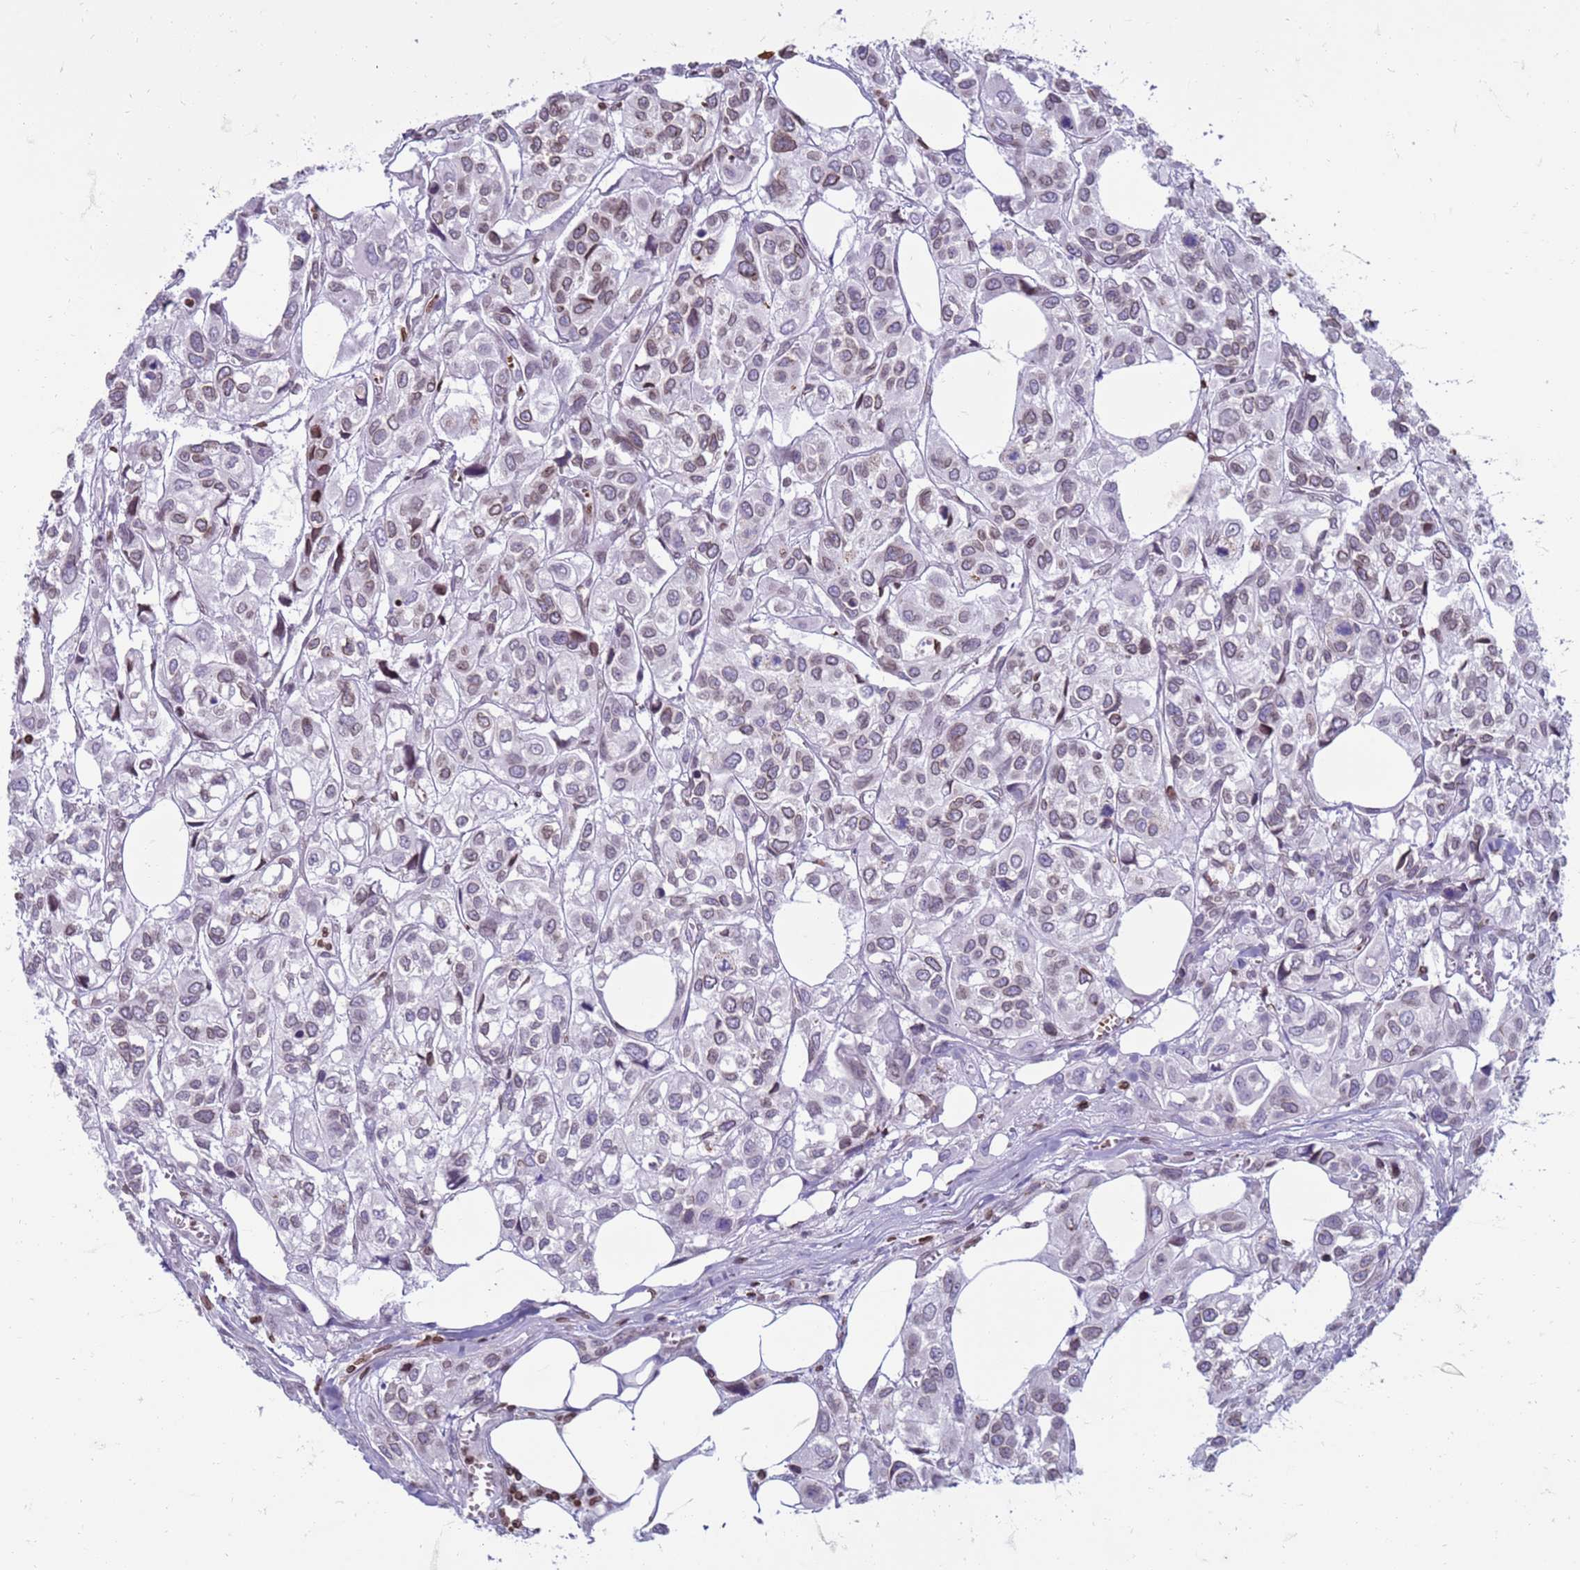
{"staining": {"intensity": "moderate", "quantity": "<25%", "location": "cytoplasmic/membranous,nuclear"}, "tissue": "urothelial cancer", "cell_type": "Tumor cells", "image_type": "cancer", "snomed": [{"axis": "morphology", "description": "Urothelial carcinoma, High grade"}, {"axis": "topography", "description": "Urinary bladder"}], "caption": "Immunohistochemistry (DAB (3,3'-diaminobenzidine)) staining of human urothelial carcinoma (high-grade) exhibits moderate cytoplasmic/membranous and nuclear protein expression in approximately <25% of tumor cells.", "gene": "METTL25B", "patient": {"sex": "male", "age": 67}}